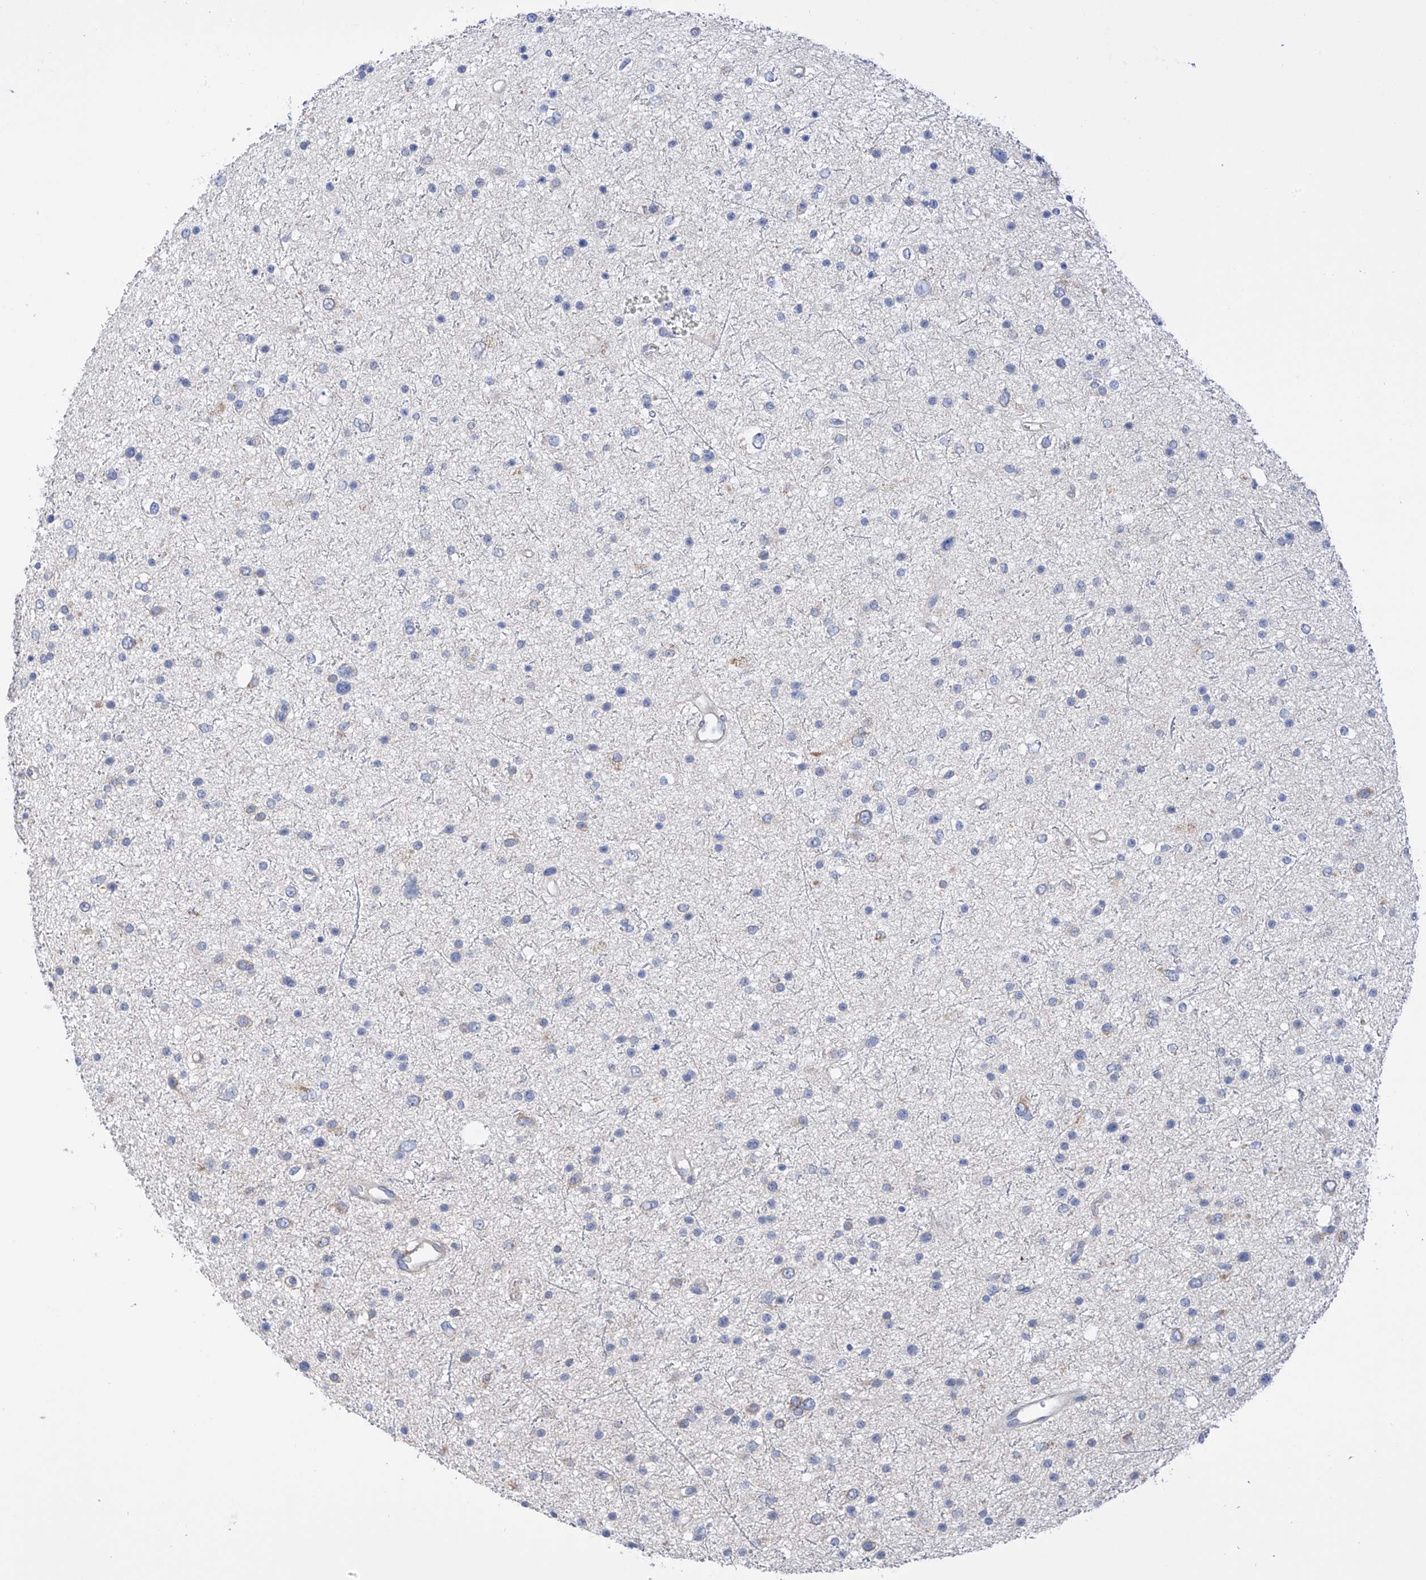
{"staining": {"intensity": "negative", "quantity": "none", "location": "none"}, "tissue": "glioma", "cell_type": "Tumor cells", "image_type": "cancer", "snomed": [{"axis": "morphology", "description": "Glioma, malignant, Low grade"}, {"axis": "topography", "description": "Brain"}], "caption": "IHC photomicrograph of glioma stained for a protein (brown), which demonstrates no staining in tumor cells.", "gene": "REC8", "patient": {"sex": "female", "age": 37}}